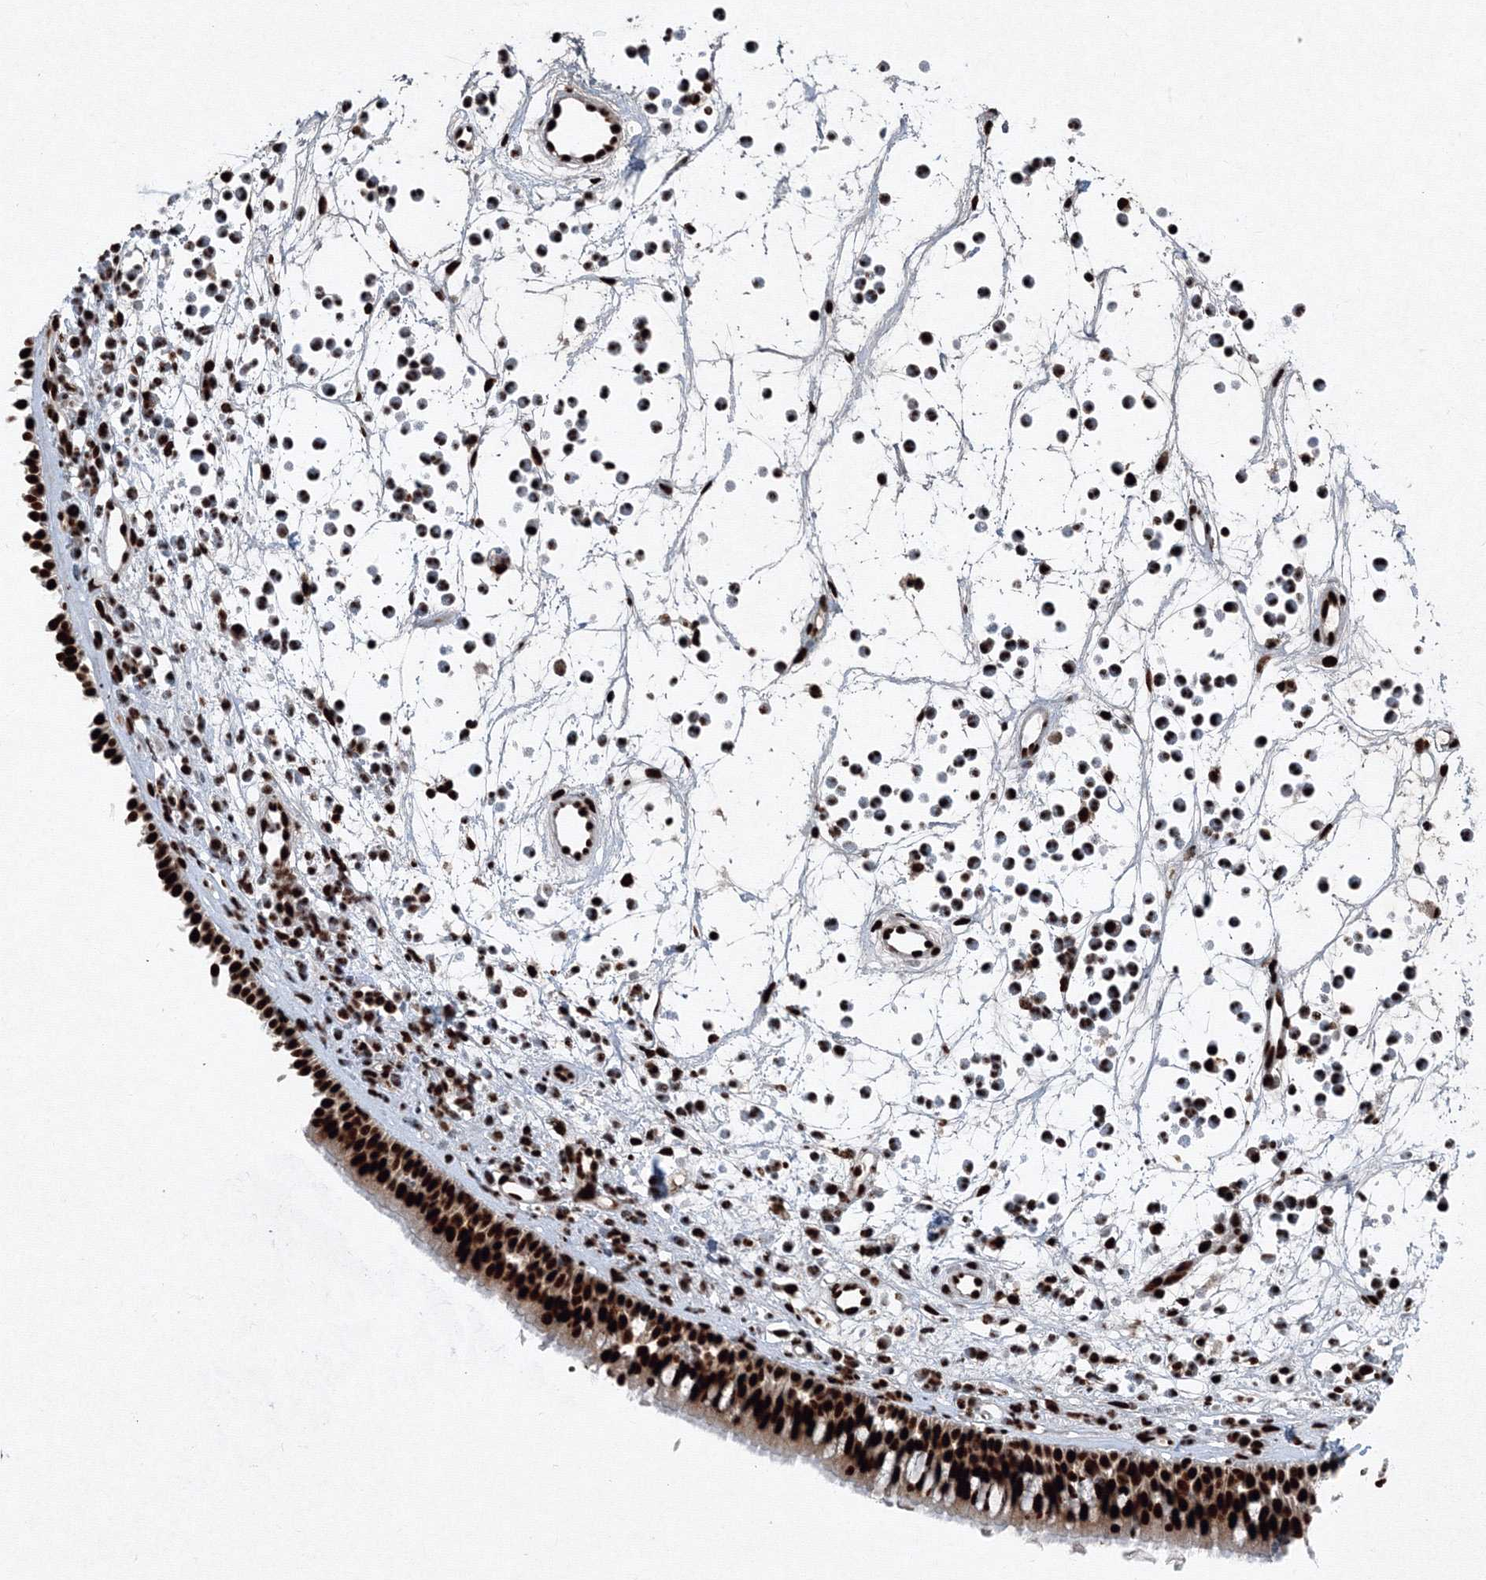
{"staining": {"intensity": "strong", "quantity": ">75%", "location": "nuclear"}, "tissue": "nasopharynx", "cell_type": "Respiratory epithelial cells", "image_type": "normal", "snomed": [{"axis": "morphology", "description": "Normal tissue, NOS"}, {"axis": "morphology", "description": "Inflammation, NOS"}, {"axis": "morphology", "description": "Malignant melanoma, Metastatic site"}, {"axis": "topography", "description": "Nasopharynx"}], "caption": "IHC histopathology image of unremarkable human nasopharynx stained for a protein (brown), which shows high levels of strong nuclear staining in about >75% of respiratory epithelial cells.", "gene": "SNRPC", "patient": {"sex": "male", "age": 70}}